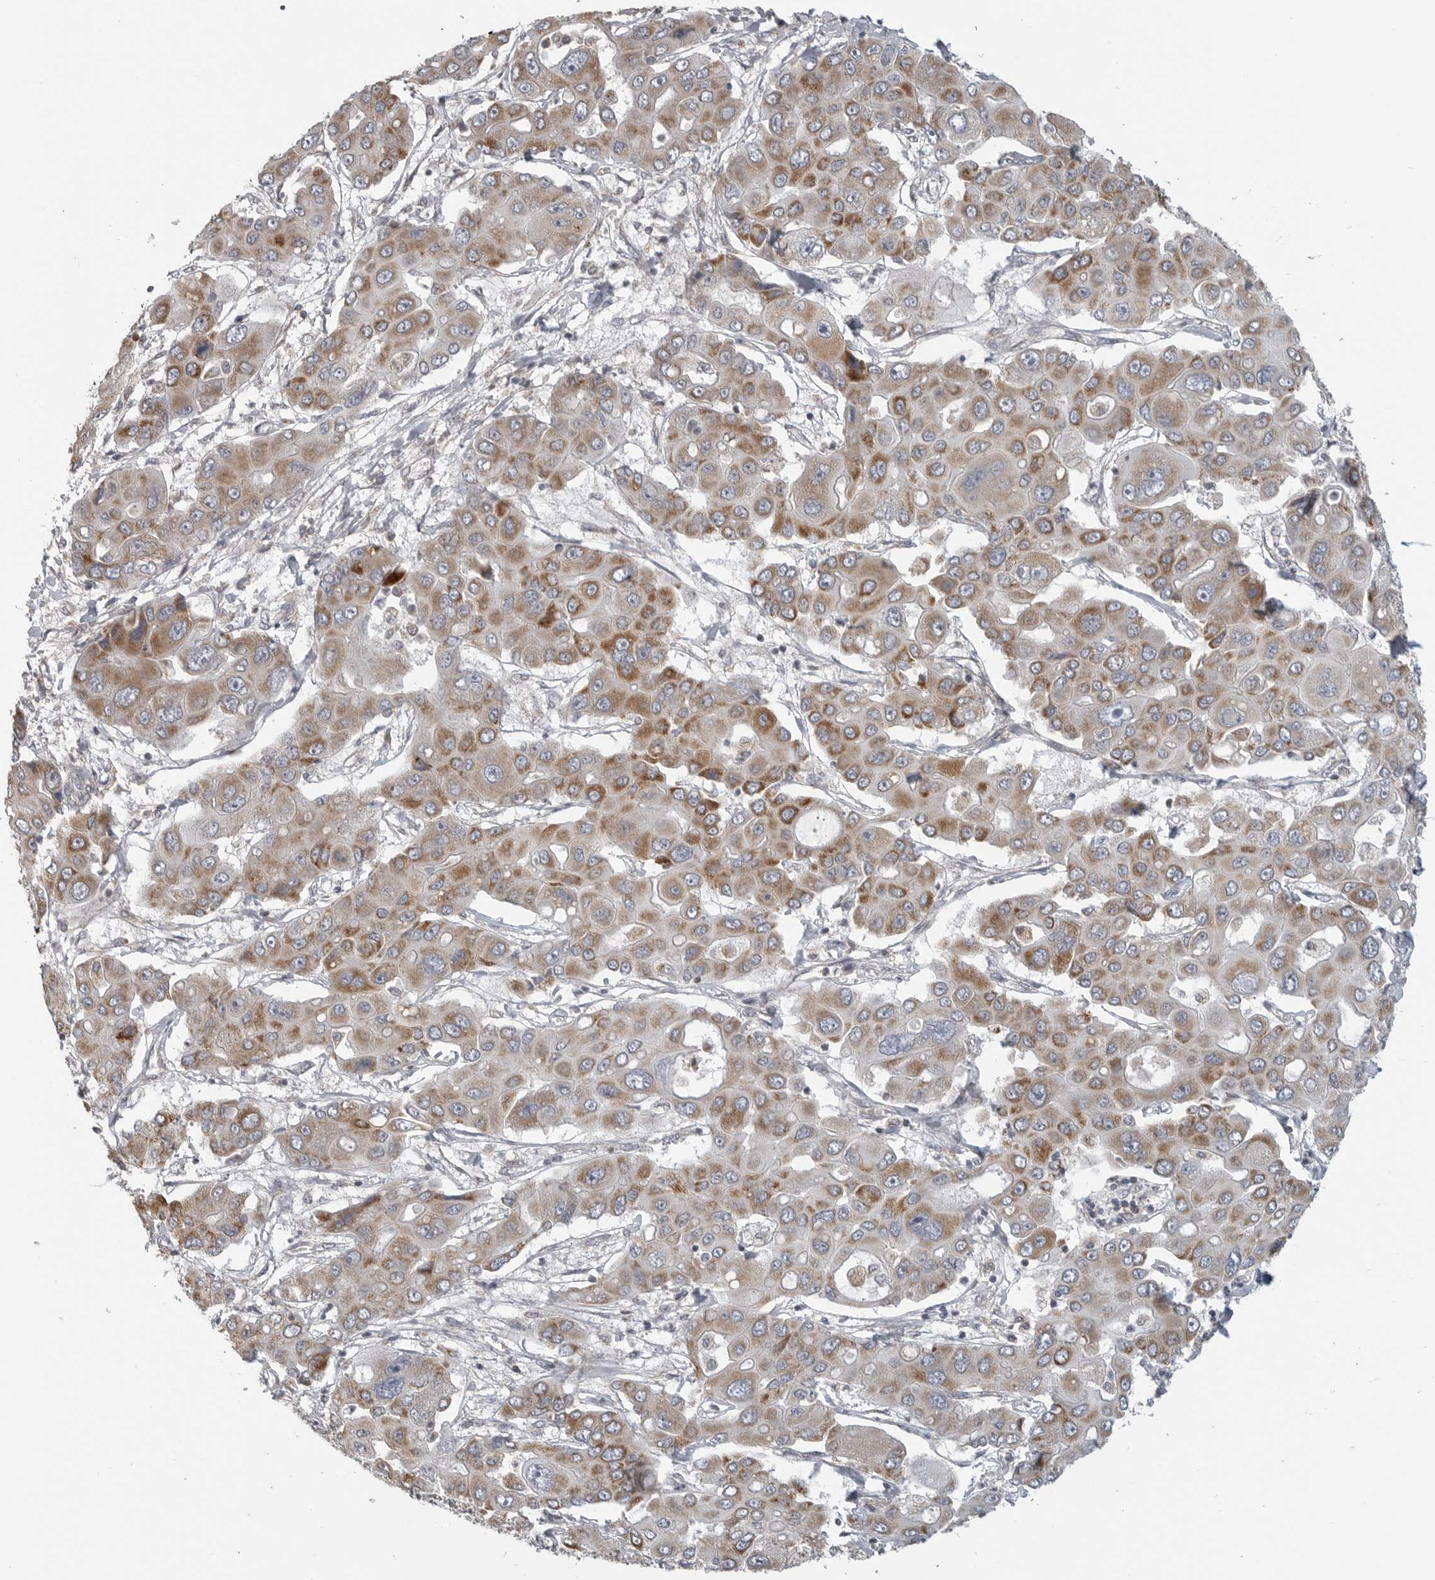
{"staining": {"intensity": "moderate", "quantity": ">75%", "location": "cytoplasmic/membranous"}, "tissue": "liver cancer", "cell_type": "Tumor cells", "image_type": "cancer", "snomed": [{"axis": "morphology", "description": "Cholangiocarcinoma"}, {"axis": "topography", "description": "Liver"}], "caption": "Tumor cells exhibit medium levels of moderate cytoplasmic/membranous positivity in about >75% of cells in human cholangiocarcinoma (liver).", "gene": "RXFP3", "patient": {"sex": "male", "age": 67}}